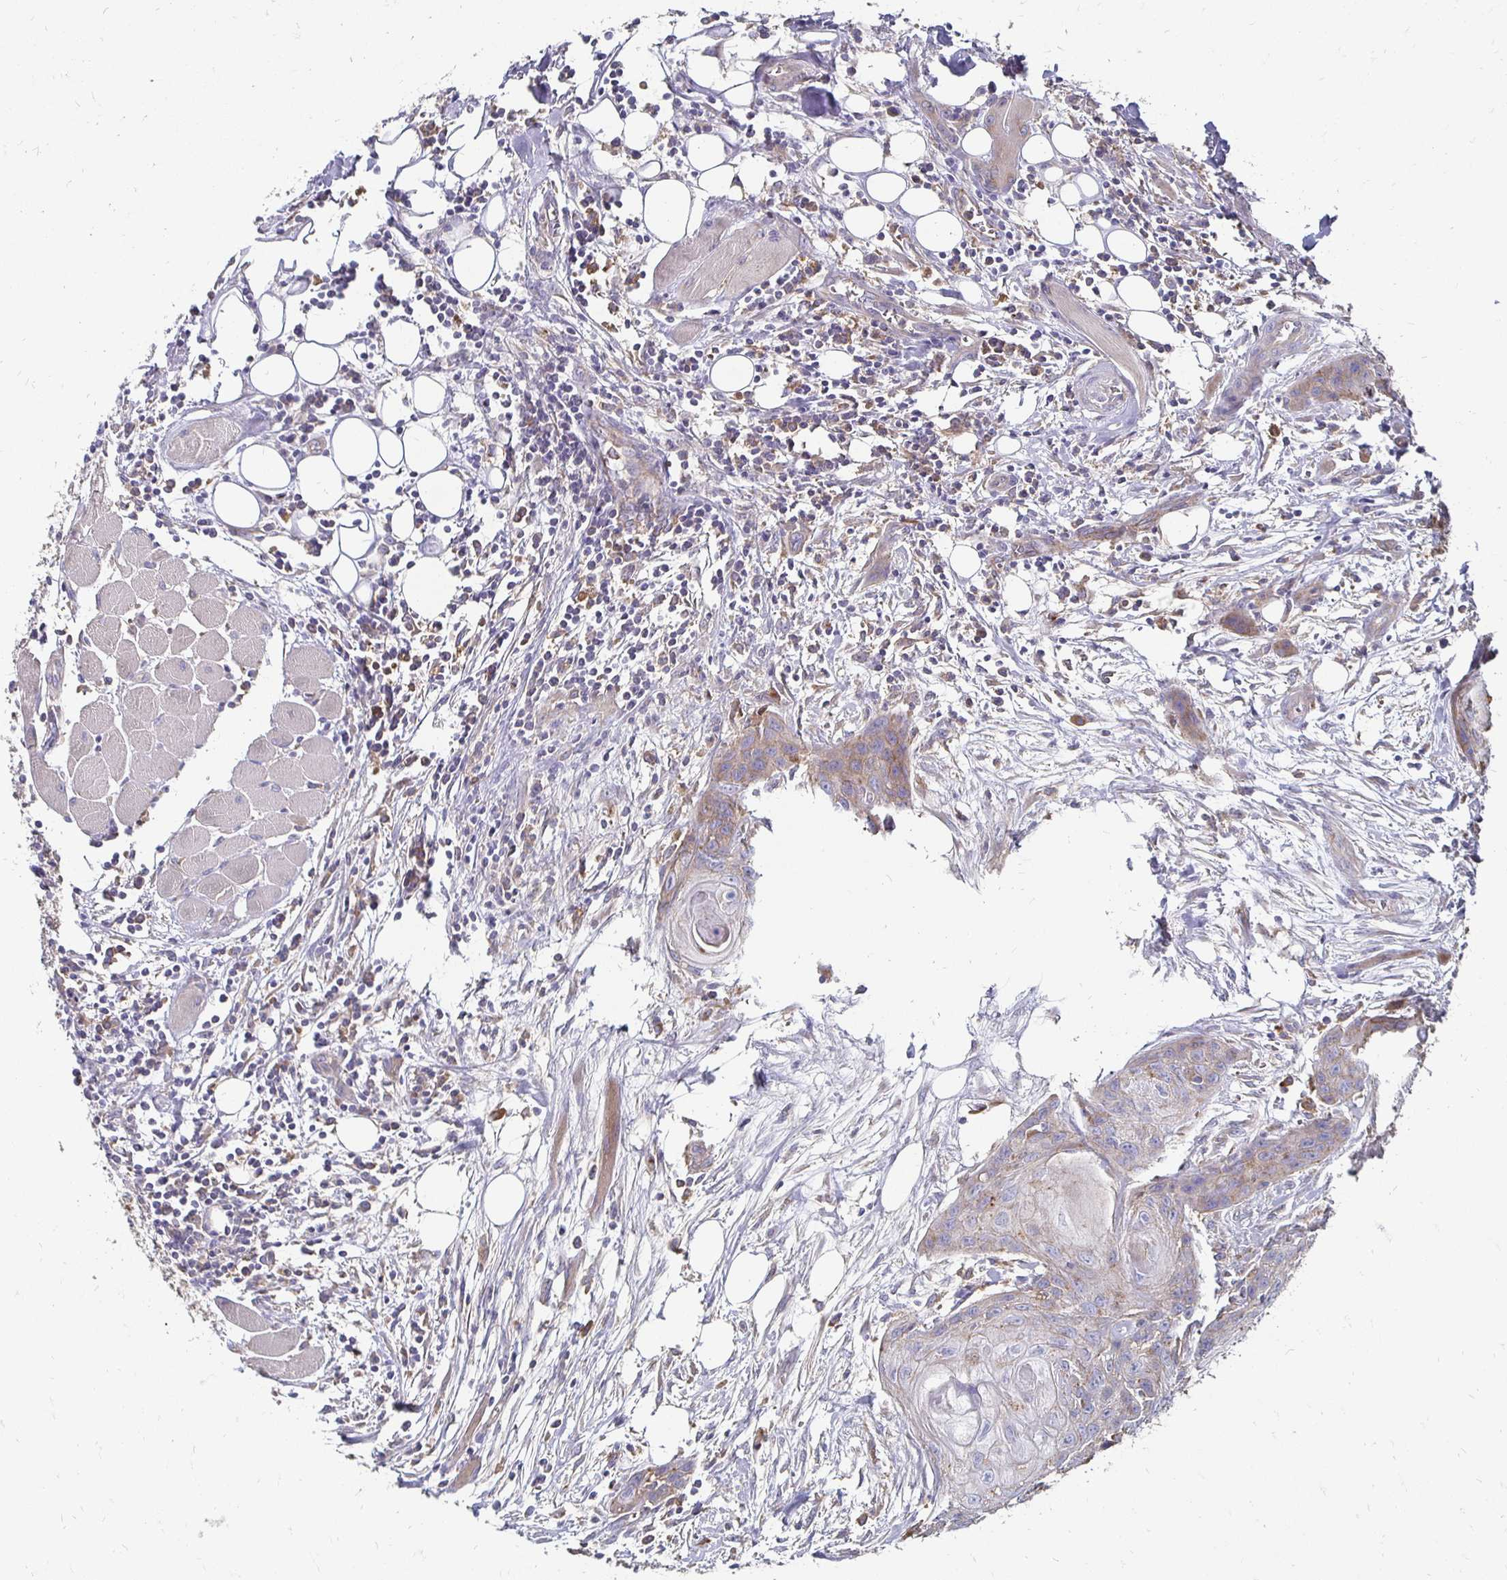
{"staining": {"intensity": "weak", "quantity": "<25%", "location": "cytoplasmic/membranous"}, "tissue": "head and neck cancer", "cell_type": "Tumor cells", "image_type": "cancer", "snomed": [{"axis": "morphology", "description": "Squamous cell carcinoma, NOS"}, {"axis": "topography", "description": "Oral tissue"}, {"axis": "topography", "description": "Head-Neck"}], "caption": "This is an immunohistochemistry (IHC) histopathology image of head and neck squamous cell carcinoma. There is no expression in tumor cells.", "gene": "NCSTN", "patient": {"sex": "male", "age": 58}}